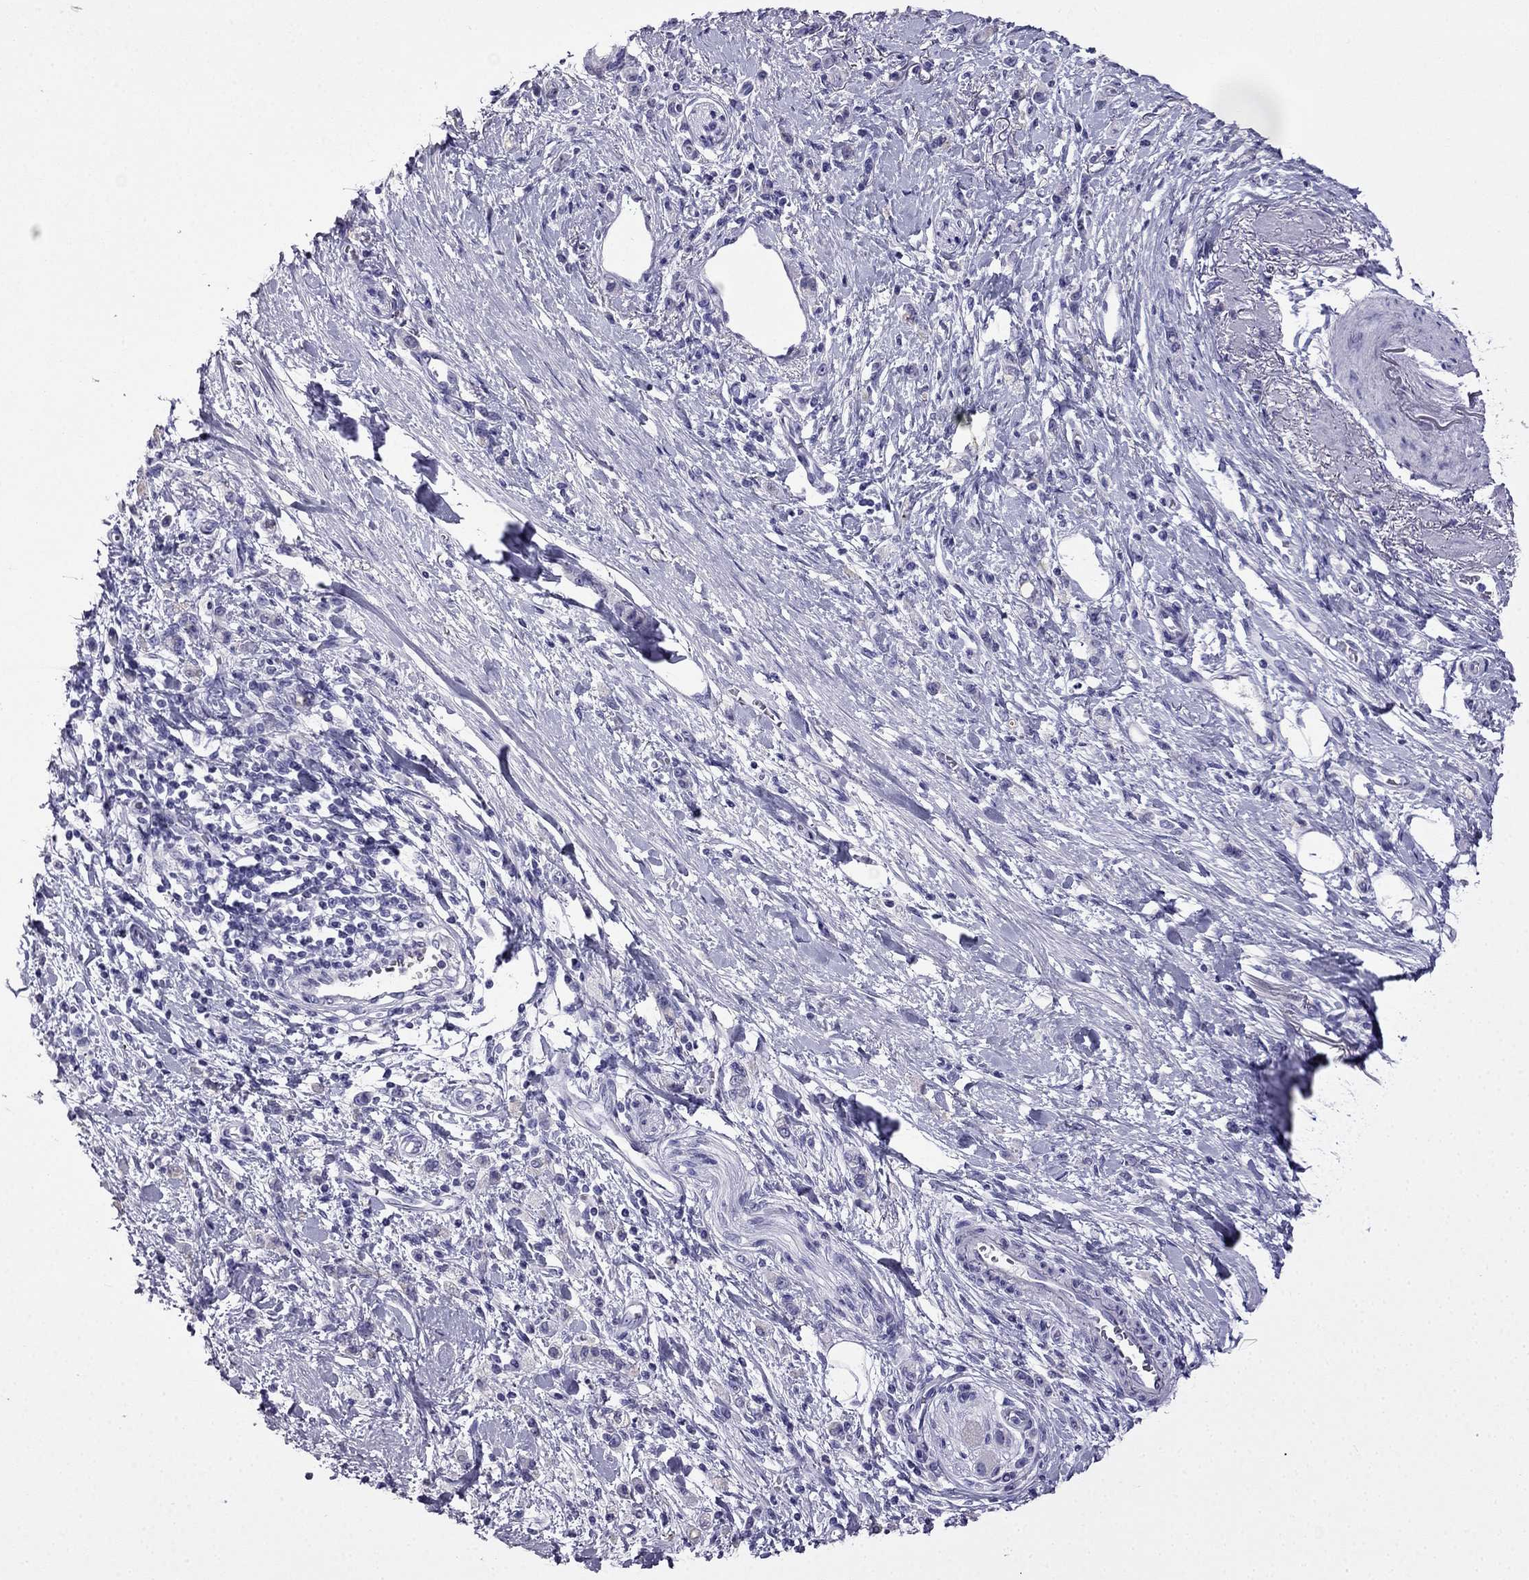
{"staining": {"intensity": "negative", "quantity": "none", "location": "none"}, "tissue": "stomach cancer", "cell_type": "Tumor cells", "image_type": "cancer", "snomed": [{"axis": "morphology", "description": "Adenocarcinoma, NOS"}, {"axis": "topography", "description": "Stomach"}], "caption": "Photomicrograph shows no protein positivity in tumor cells of stomach cancer (adenocarcinoma) tissue.", "gene": "CDHR4", "patient": {"sex": "male", "age": 77}}